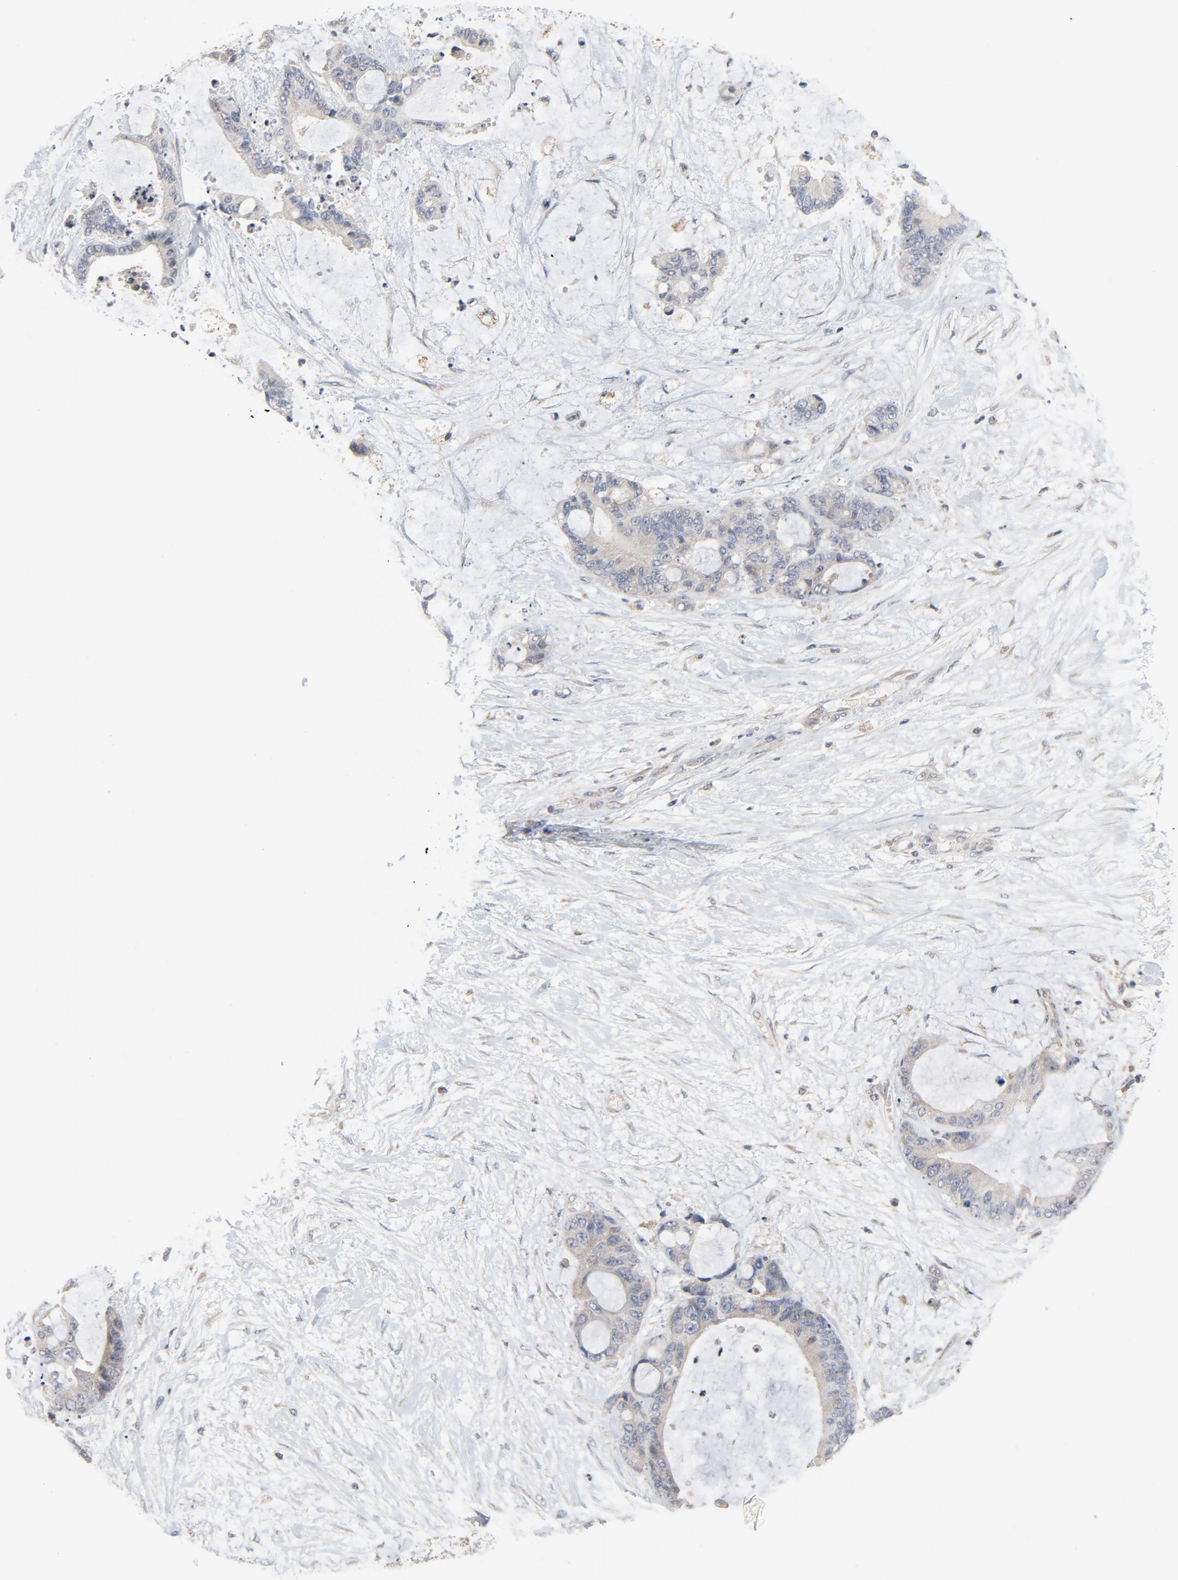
{"staining": {"intensity": "weak", "quantity": ">75%", "location": "cytoplasmic/membranous"}, "tissue": "liver cancer", "cell_type": "Tumor cells", "image_type": "cancer", "snomed": [{"axis": "morphology", "description": "Cholangiocarcinoma"}, {"axis": "topography", "description": "Liver"}], "caption": "Immunohistochemical staining of liver cancer (cholangiocarcinoma) reveals low levels of weak cytoplasmic/membranous protein staining in about >75% of tumor cells.", "gene": "C14orf119", "patient": {"sex": "female", "age": 73}}